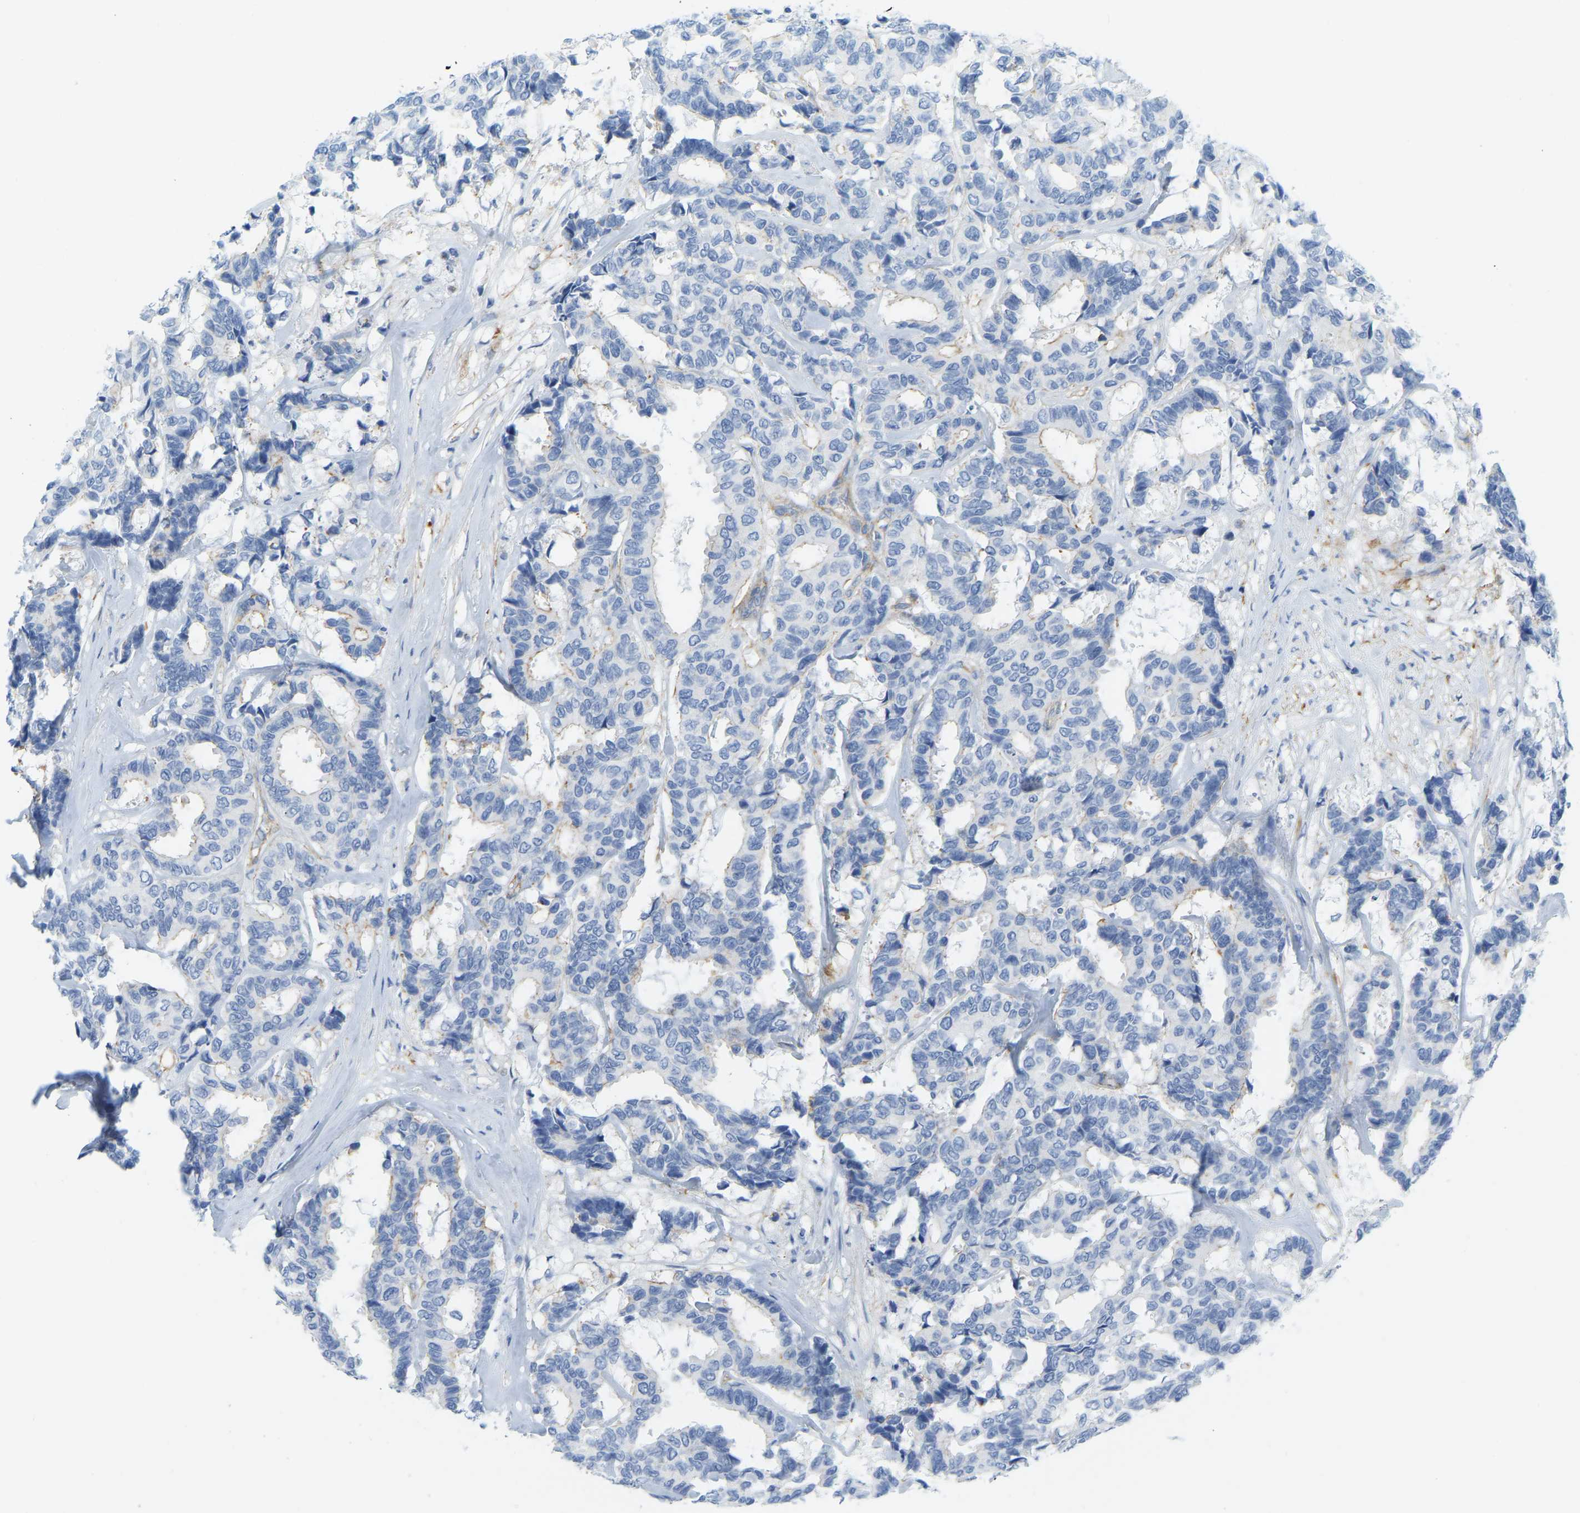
{"staining": {"intensity": "negative", "quantity": "none", "location": "none"}, "tissue": "breast cancer", "cell_type": "Tumor cells", "image_type": "cancer", "snomed": [{"axis": "morphology", "description": "Duct carcinoma"}, {"axis": "topography", "description": "Breast"}], "caption": "The micrograph reveals no staining of tumor cells in intraductal carcinoma (breast).", "gene": "MYL3", "patient": {"sex": "female", "age": 87}}